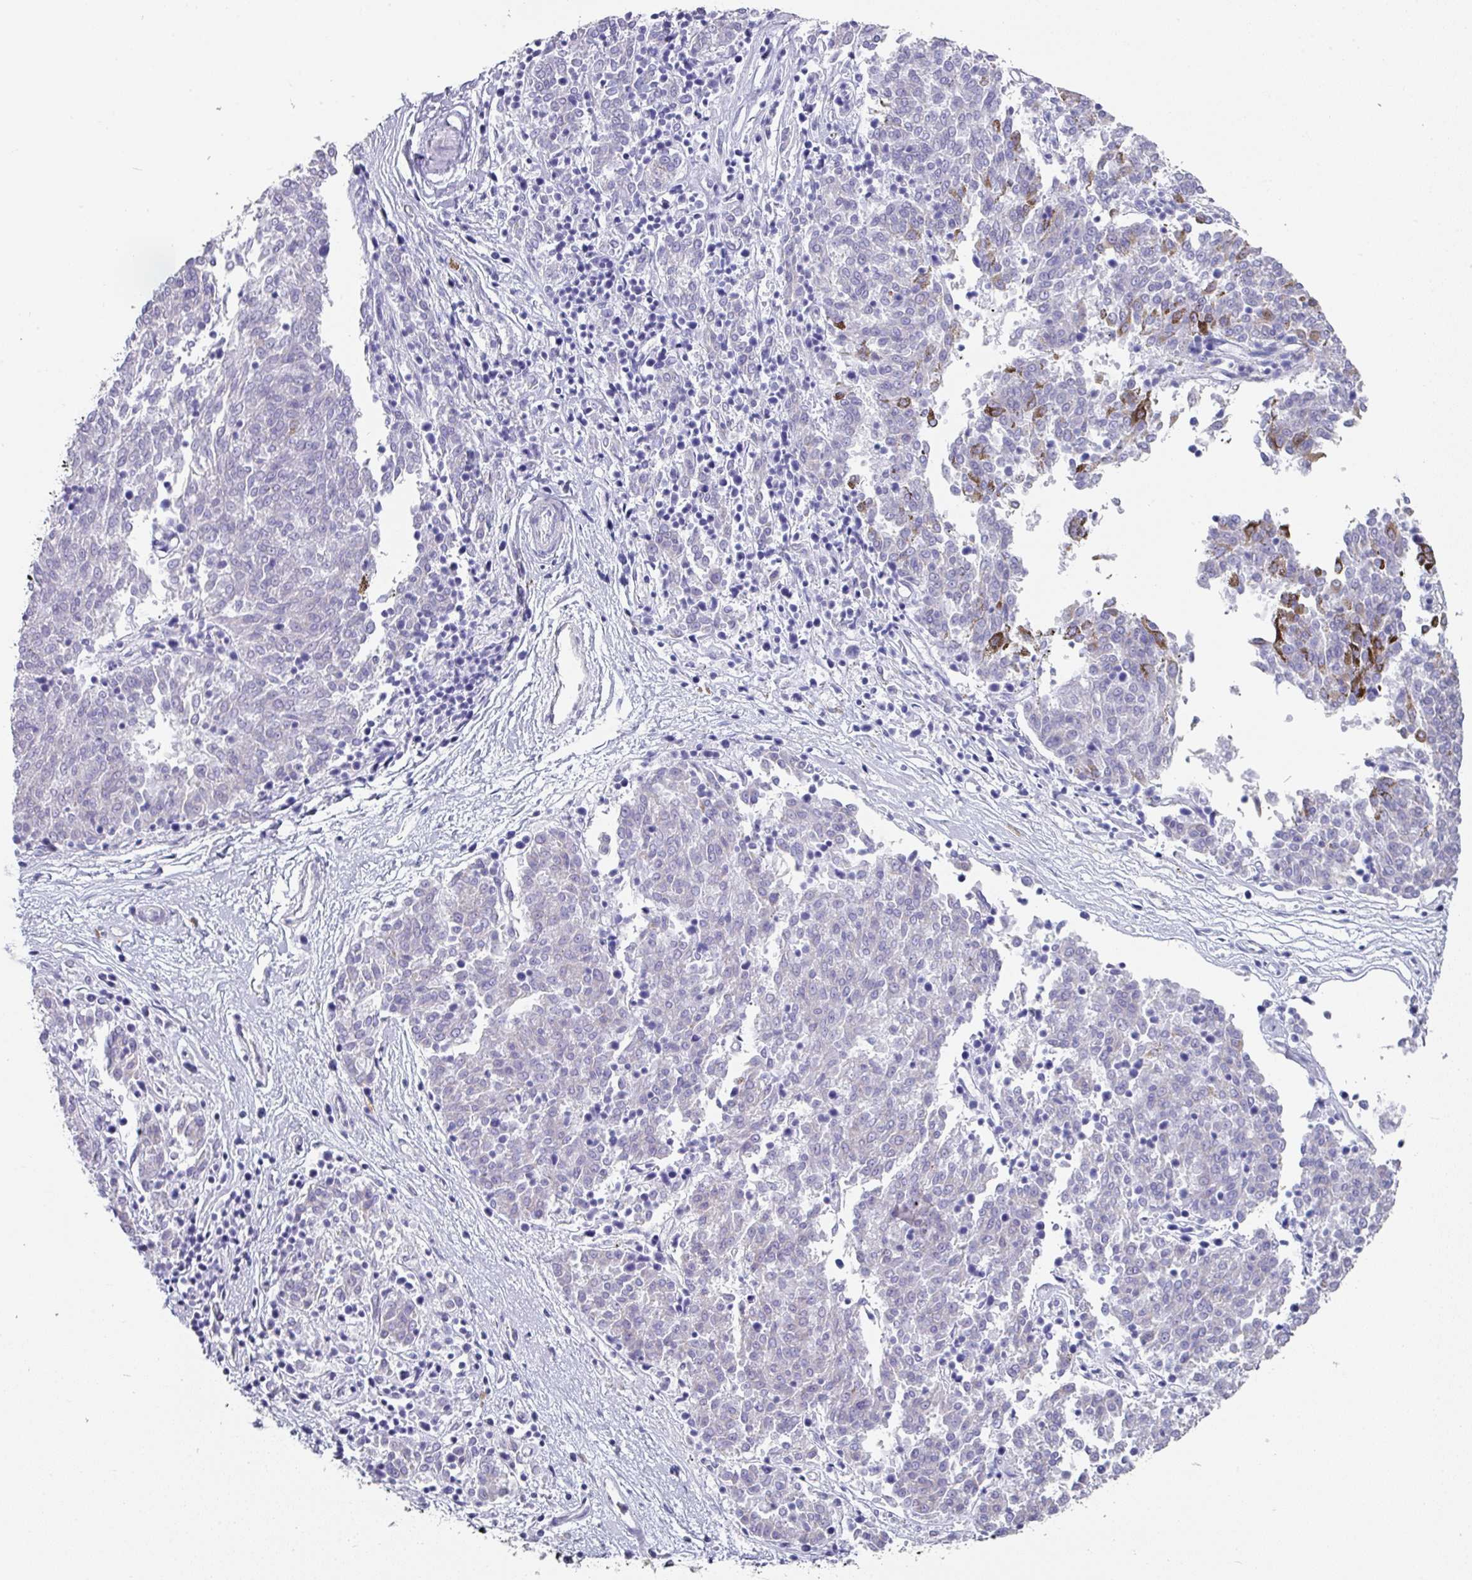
{"staining": {"intensity": "negative", "quantity": "none", "location": "none"}, "tissue": "melanoma", "cell_type": "Tumor cells", "image_type": "cancer", "snomed": [{"axis": "morphology", "description": "Malignant melanoma, NOS"}, {"axis": "topography", "description": "Skin"}], "caption": "Tumor cells are negative for protein expression in human melanoma. The staining is performed using DAB brown chromogen with nuclei counter-stained in using hematoxylin.", "gene": "SETBP1", "patient": {"sex": "female", "age": 72}}